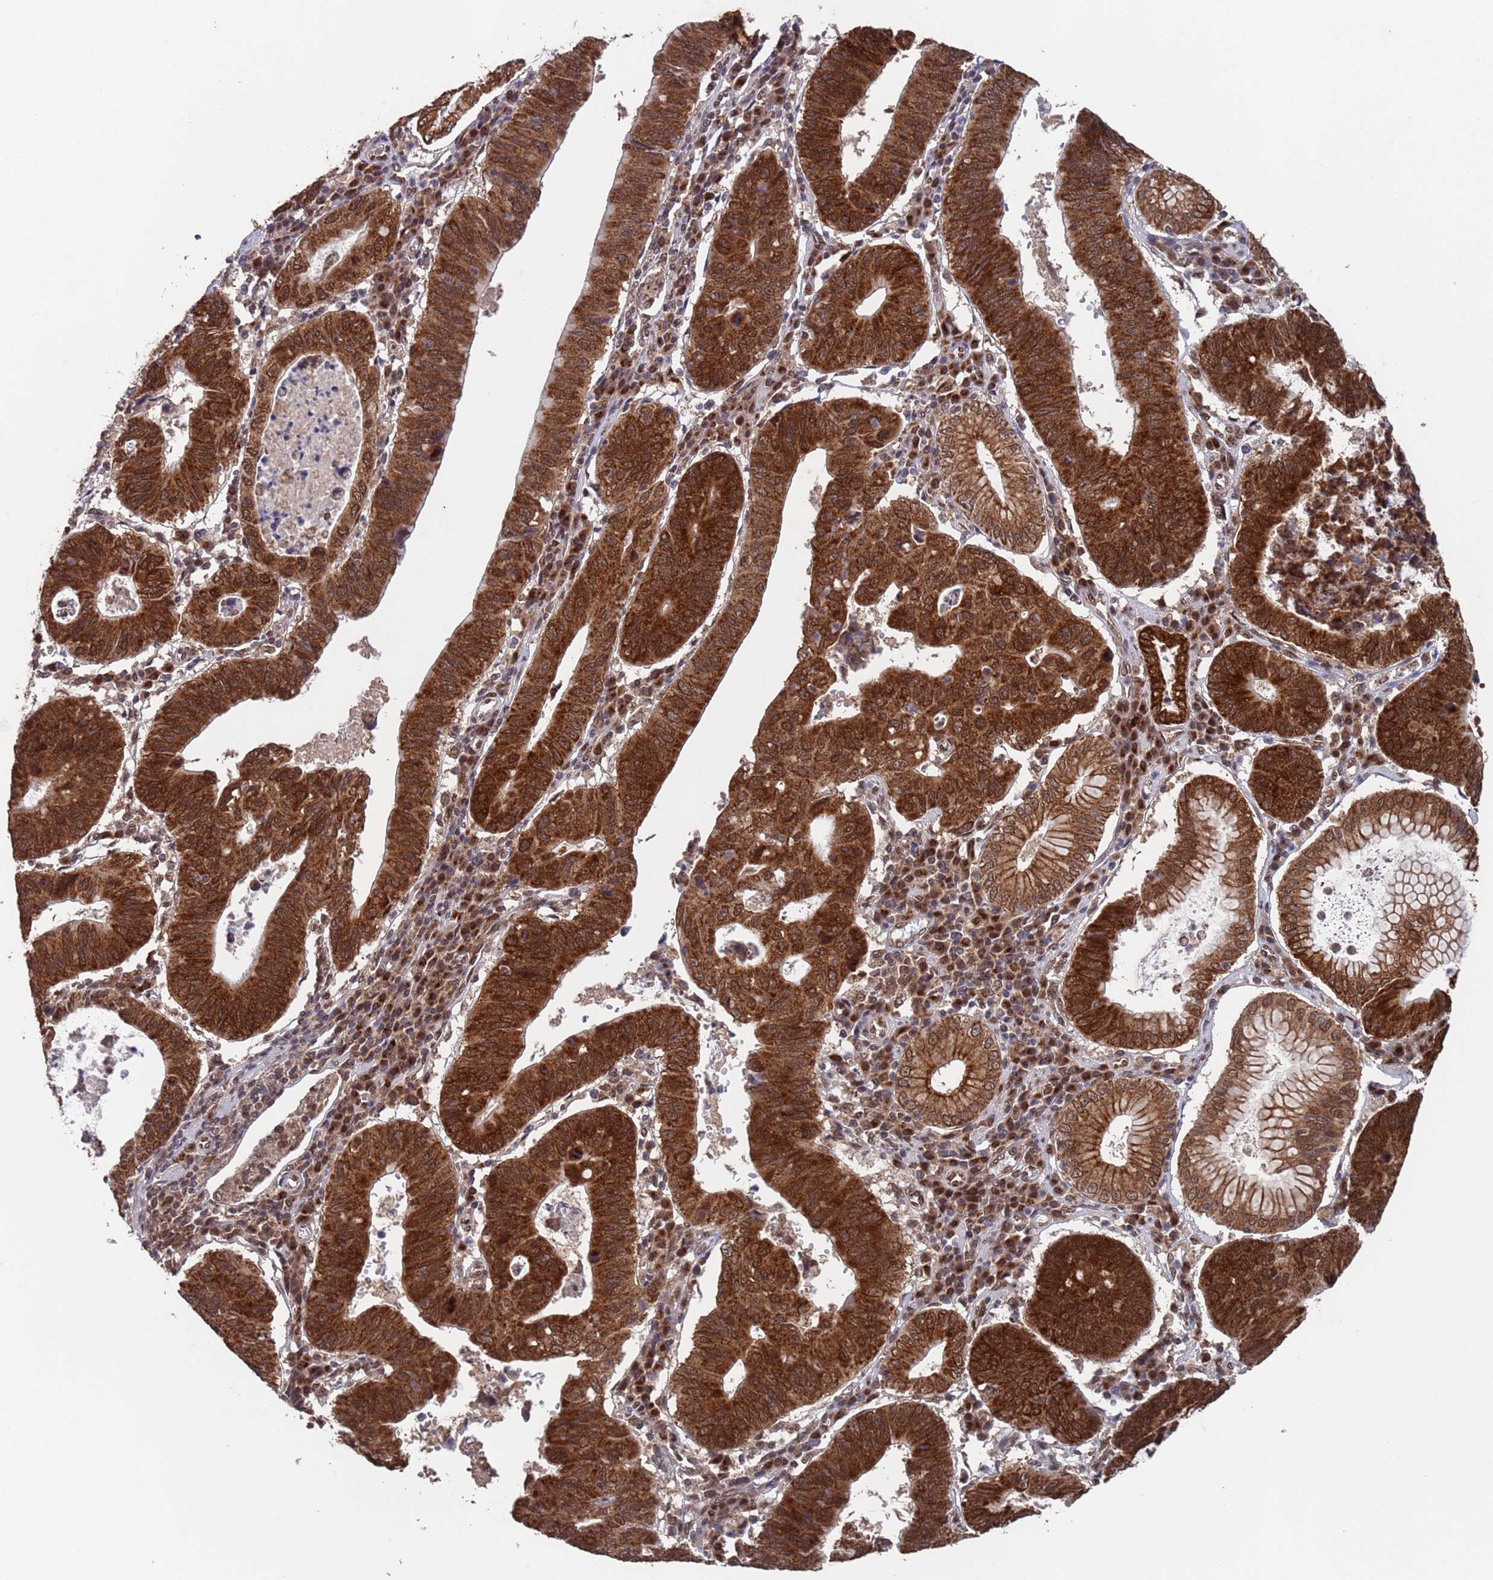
{"staining": {"intensity": "strong", "quantity": ">75%", "location": "cytoplasmic/membranous"}, "tissue": "stomach cancer", "cell_type": "Tumor cells", "image_type": "cancer", "snomed": [{"axis": "morphology", "description": "Adenocarcinoma, NOS"}, {"axis": "topography", "description": "Stomach"}], "caption": "Immunohistochemistry (IHC) histopathology image of stomach adenocarcinoma stained for a protein (brown), which demonstrates high levels of strong cytoplasmic/membranous positivity in about >75% of tumor cells.", "gene": "FUBP3", "patient": {"sex": "male", "age": 59}}